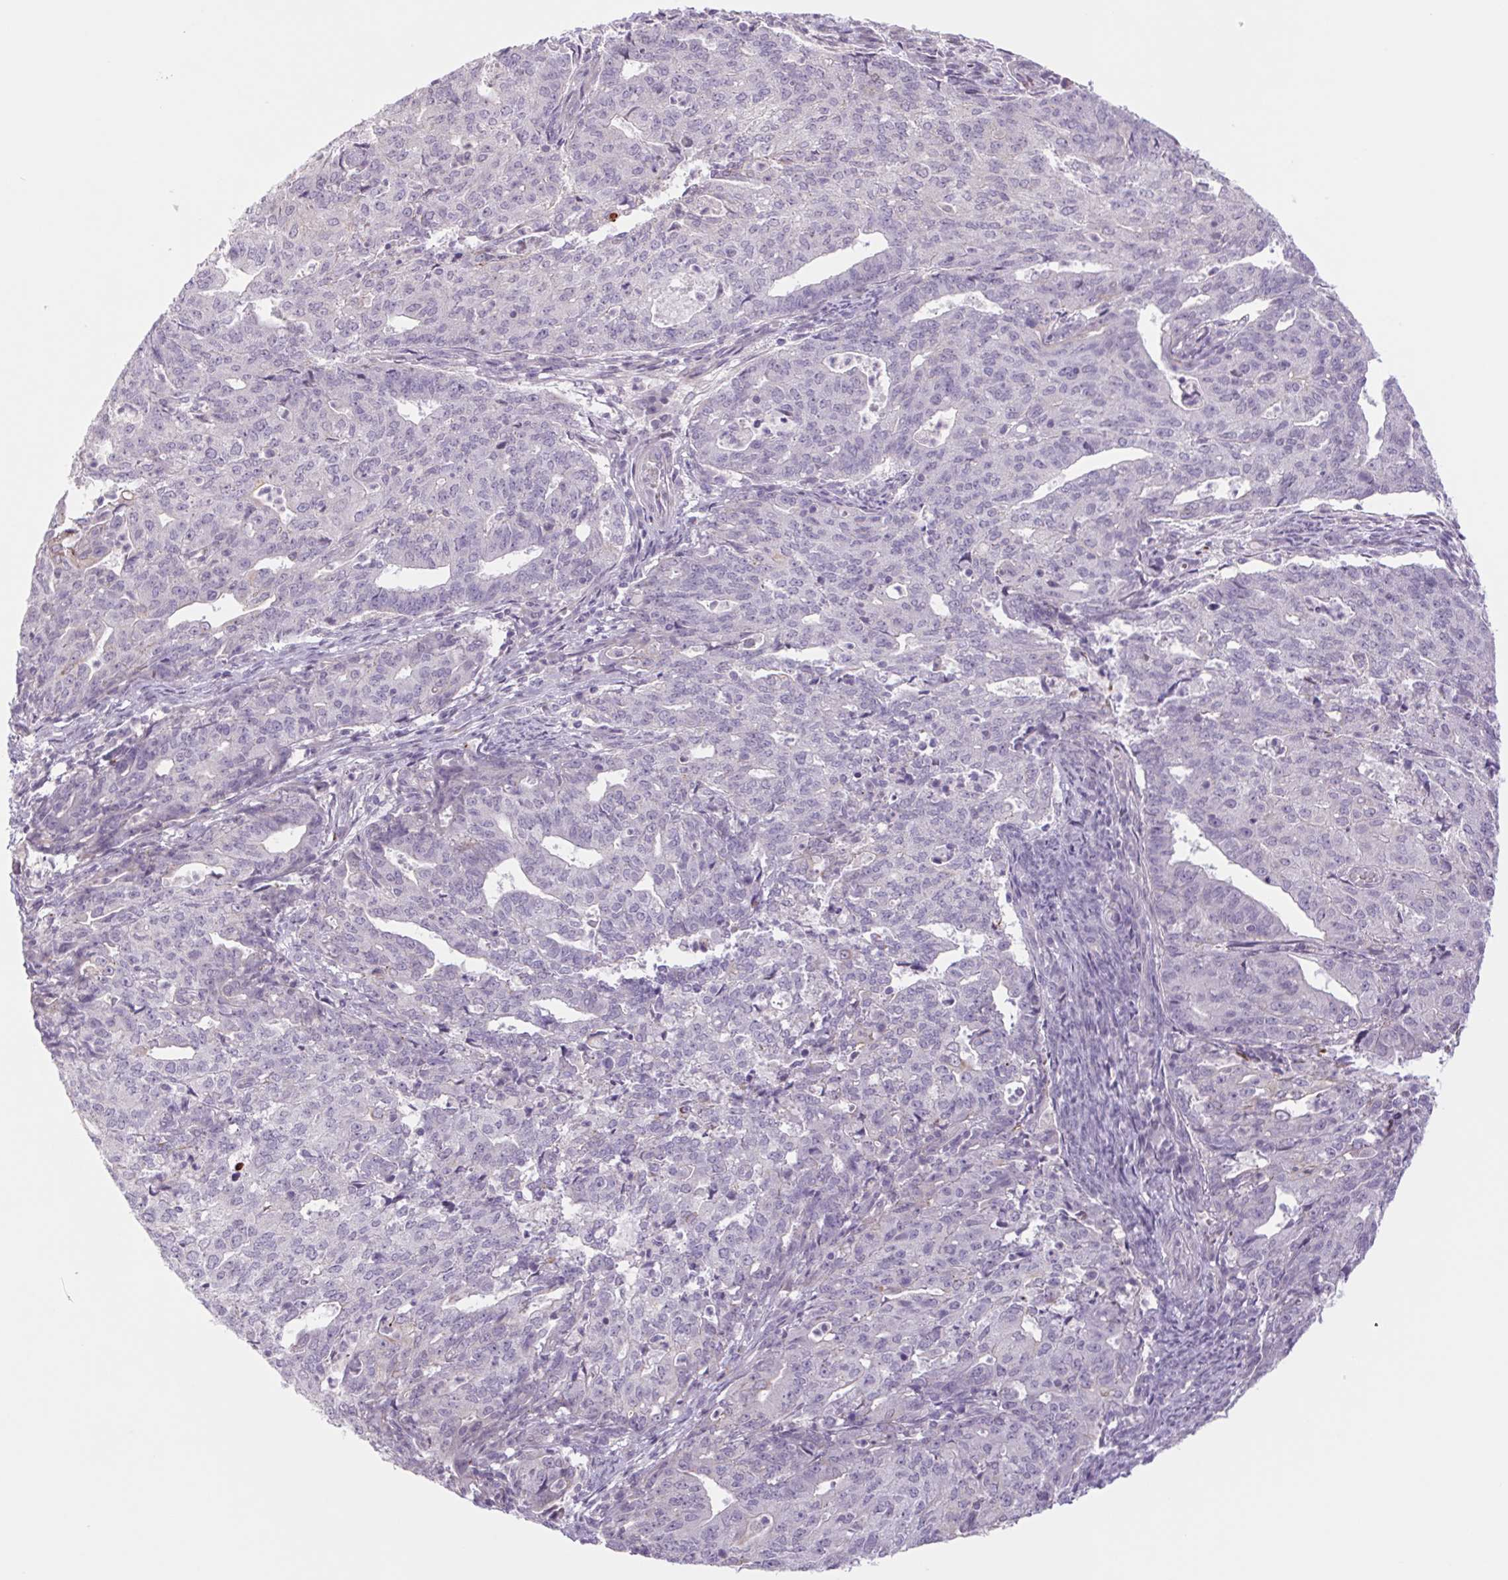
{"staining": {"intensity": "negative", "quantity": "none", "location": "none"}, "tissue": "endometrial cancer", "cell_type": "Tumor cells", "image_type": "cancer", "snomed": [{"axis": "morphology", "description": "Adenocarcinoma, NOS"}, {"axis": "topography", "description": "Endometrium"}], "caption": "Immunohistochemistry (IHC) histopathology image of neoplastic tissue: human endometrial cancer (adenocarcinoma) stained with DAB (3,3'-diaminobenzidine) exhibits no significant protein expression in tumor cells.", "gene": "MS4A13", "patient": {"sex": "female", "age": 82}}